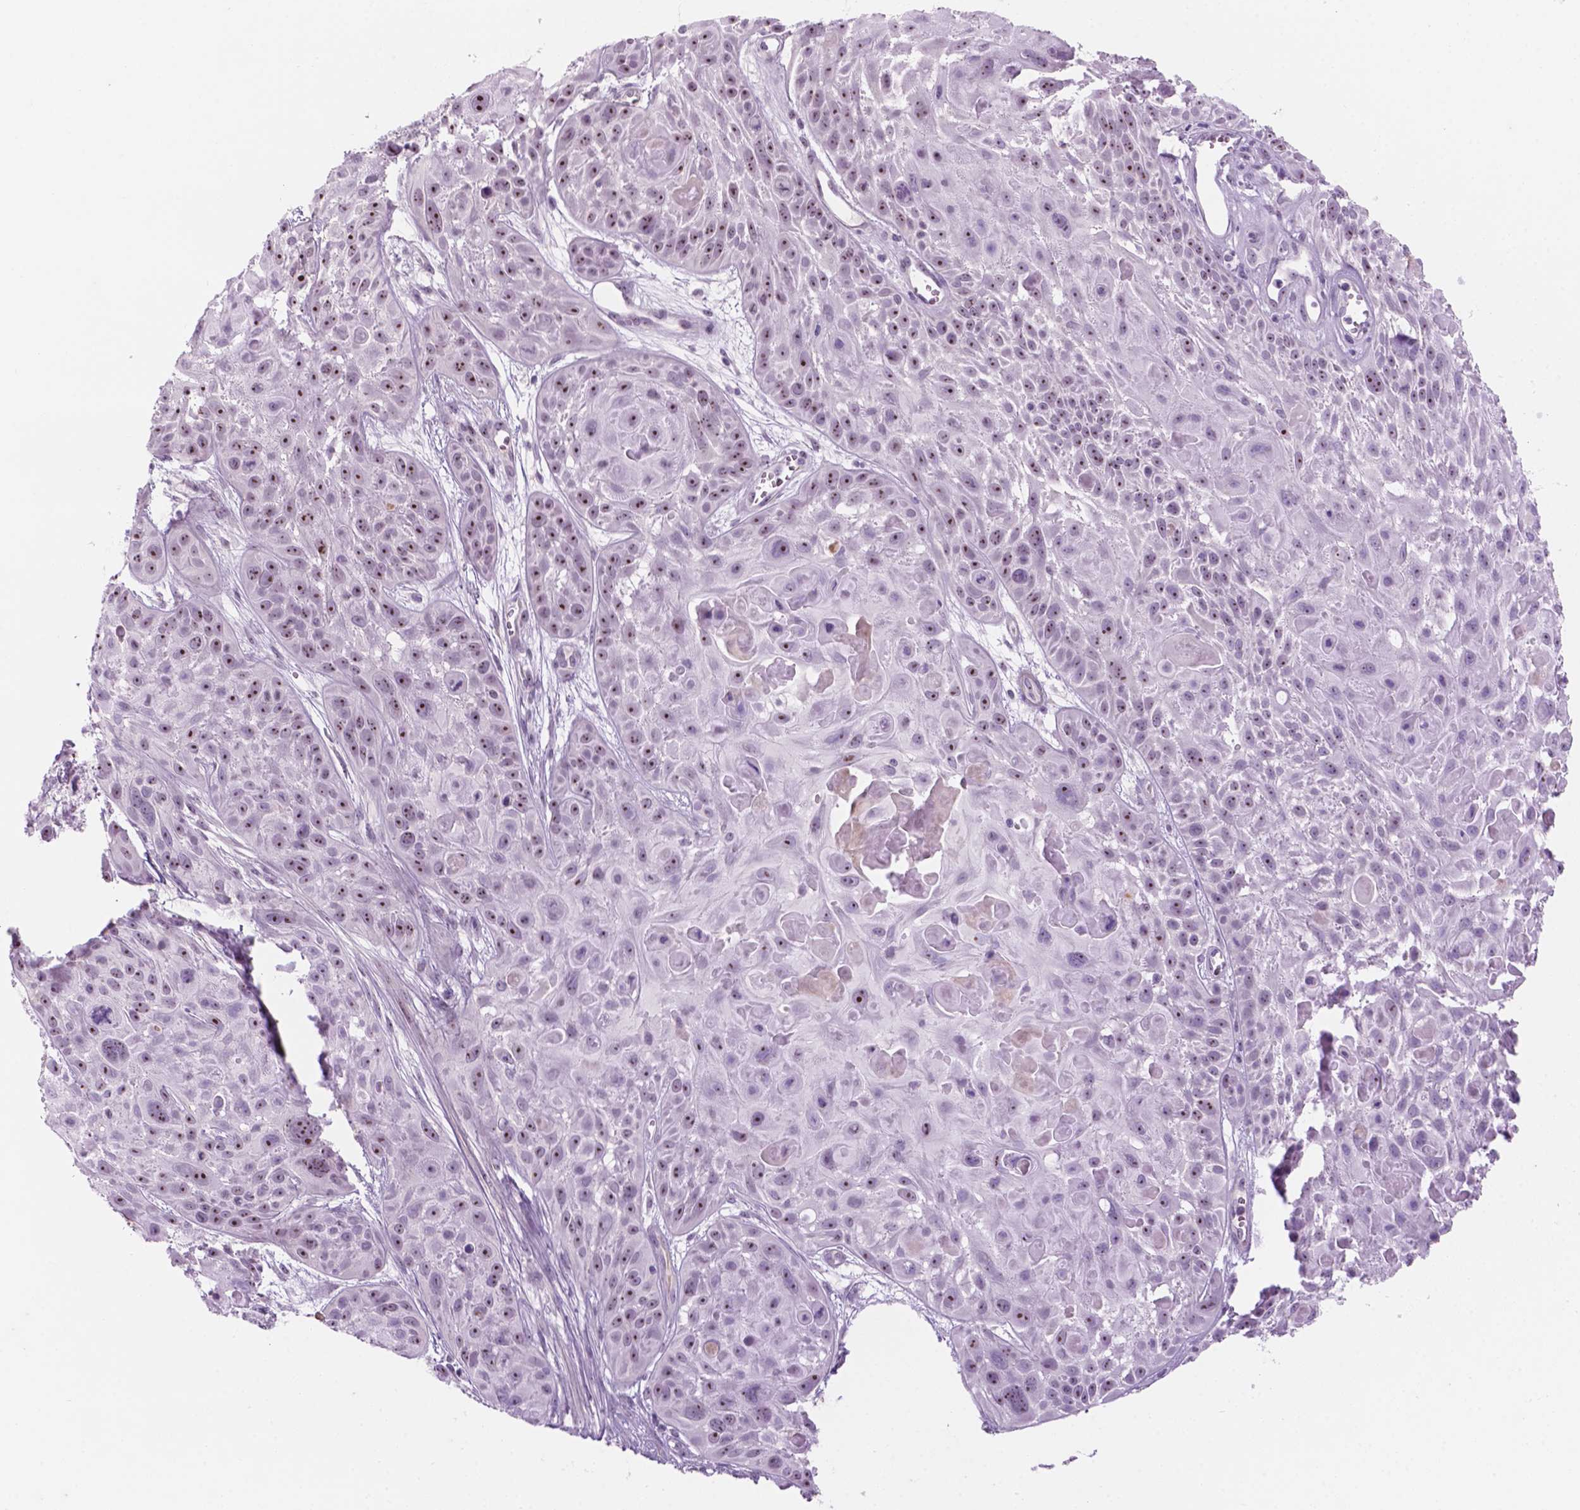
{"staining": {"intensity": "moderate", "quantity": "25%-75%", "location": "nuclear"}, "tissue": "skin cancer", "cell_type": "Tumor cells", "image_type": "cancer", "snomed": [{"axis": "morphology", "description": "Squamous cell carcinoma, NOS"}, {"axis": "topography", "description": "Skin"}, {"axis": "topography", "description": "Anal"}], "caption": "IHC of human skin squamous cell carcinoma demonstrates medium levels of moderate nuclear expression in about 25%-75% of tumor cells.", "gene": "ZNF853", "patient": {"sex": "female", "age": 75}}